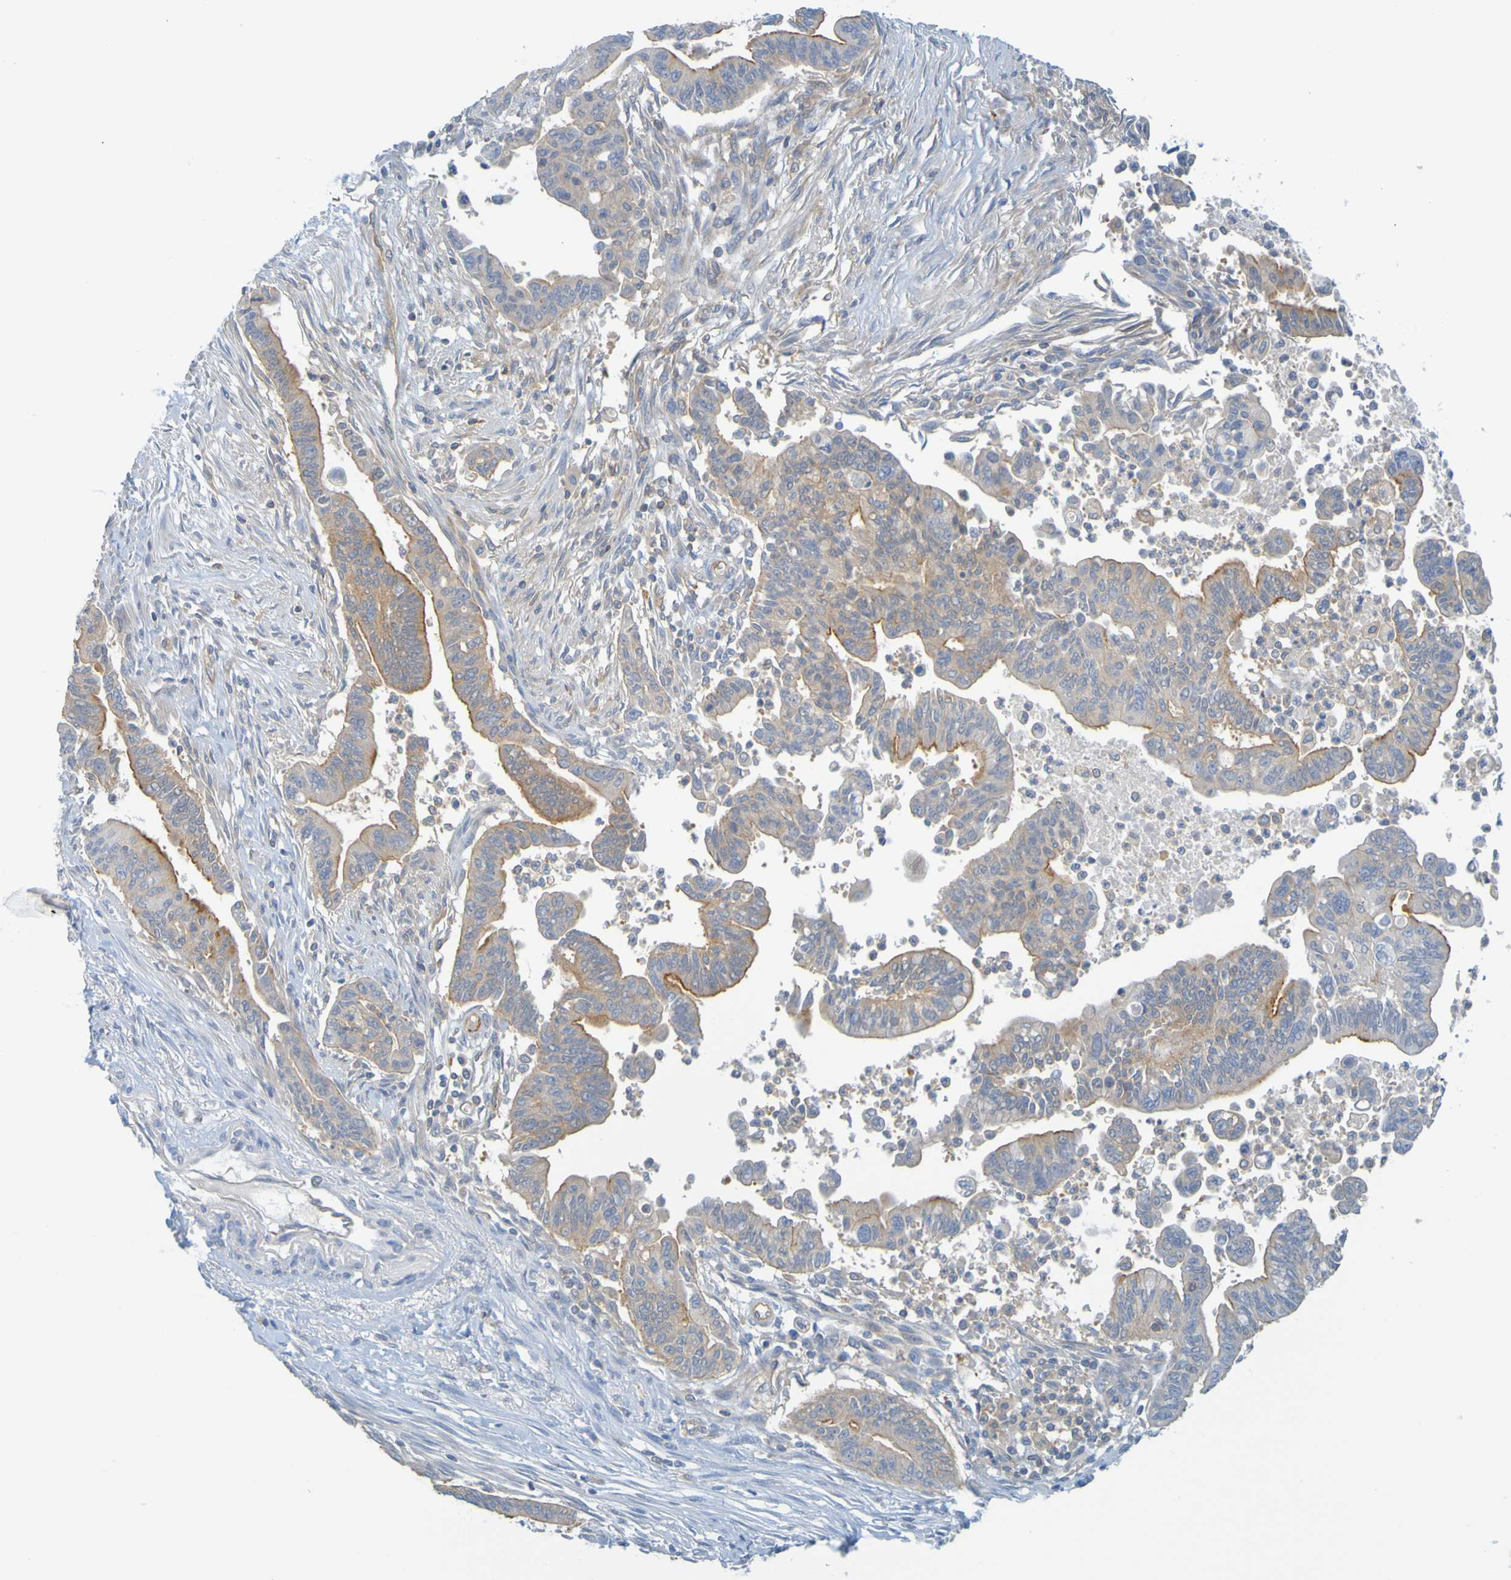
{"staining": {"intensity": "moderate", "quantity": "25%-75%", "location": "cytoplasmic/membranous"}, "tissue": "pancreatic cancer", "cell_type": "Tumor cells", "image_type": "cancer", "snomed": [{"axis": "morphology", "description": "Adenocarcinoma, NOS"}, {"axis": "topography", "description": "Pancreas"}], "caption": "Protein staining of pancreatic cancer tissue displays moderate cytoplasmic/membranous staining in approximately 25%-75% of tumor cells. (Brightfield microscopy of DAB IHC at high magnification).", "gene": "APPL1", "patient": {"sex": "male", "age": 70}}